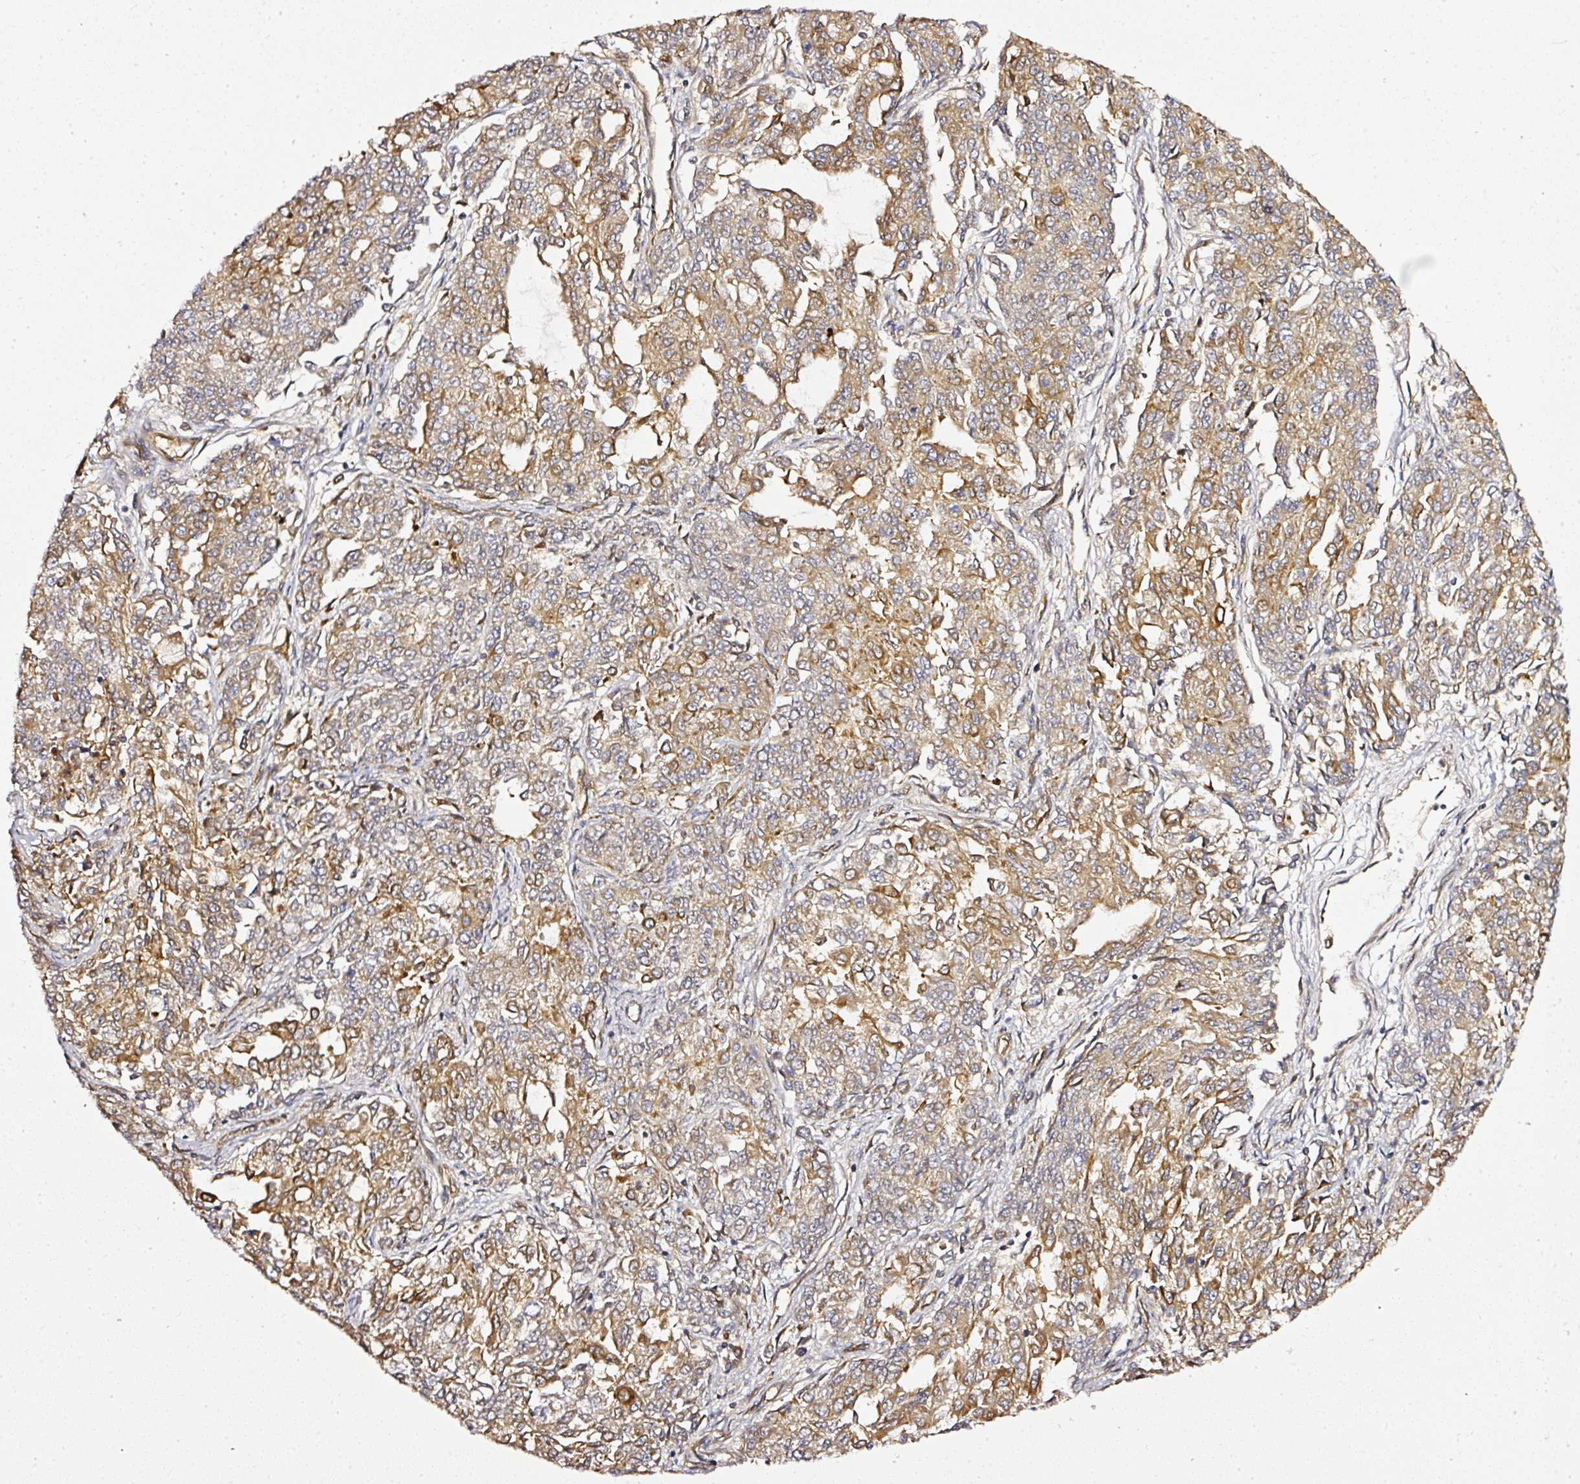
{"staining": {"intensity": "moderate", "quantity": ">75%", "location": "cytoplasmic/membranous"}, "tissue": "endometrial cancer", "cell_type": "Tumor cells", "image_type": "cancer", "snomed": [{"axis": "morphology", "description": "Adenocarcinoma, NOS"}, {"axis": "topography", "description": "Endometrium"}], "caption": "Protein analysis of endometrial adenocarcinoma tissue exhibits moderate cytoplasmic/membranous positivity in approximately >75% of tumor cells.", "gene": "MIF4GD", "patient": {"sex": "female", "age": 50}}